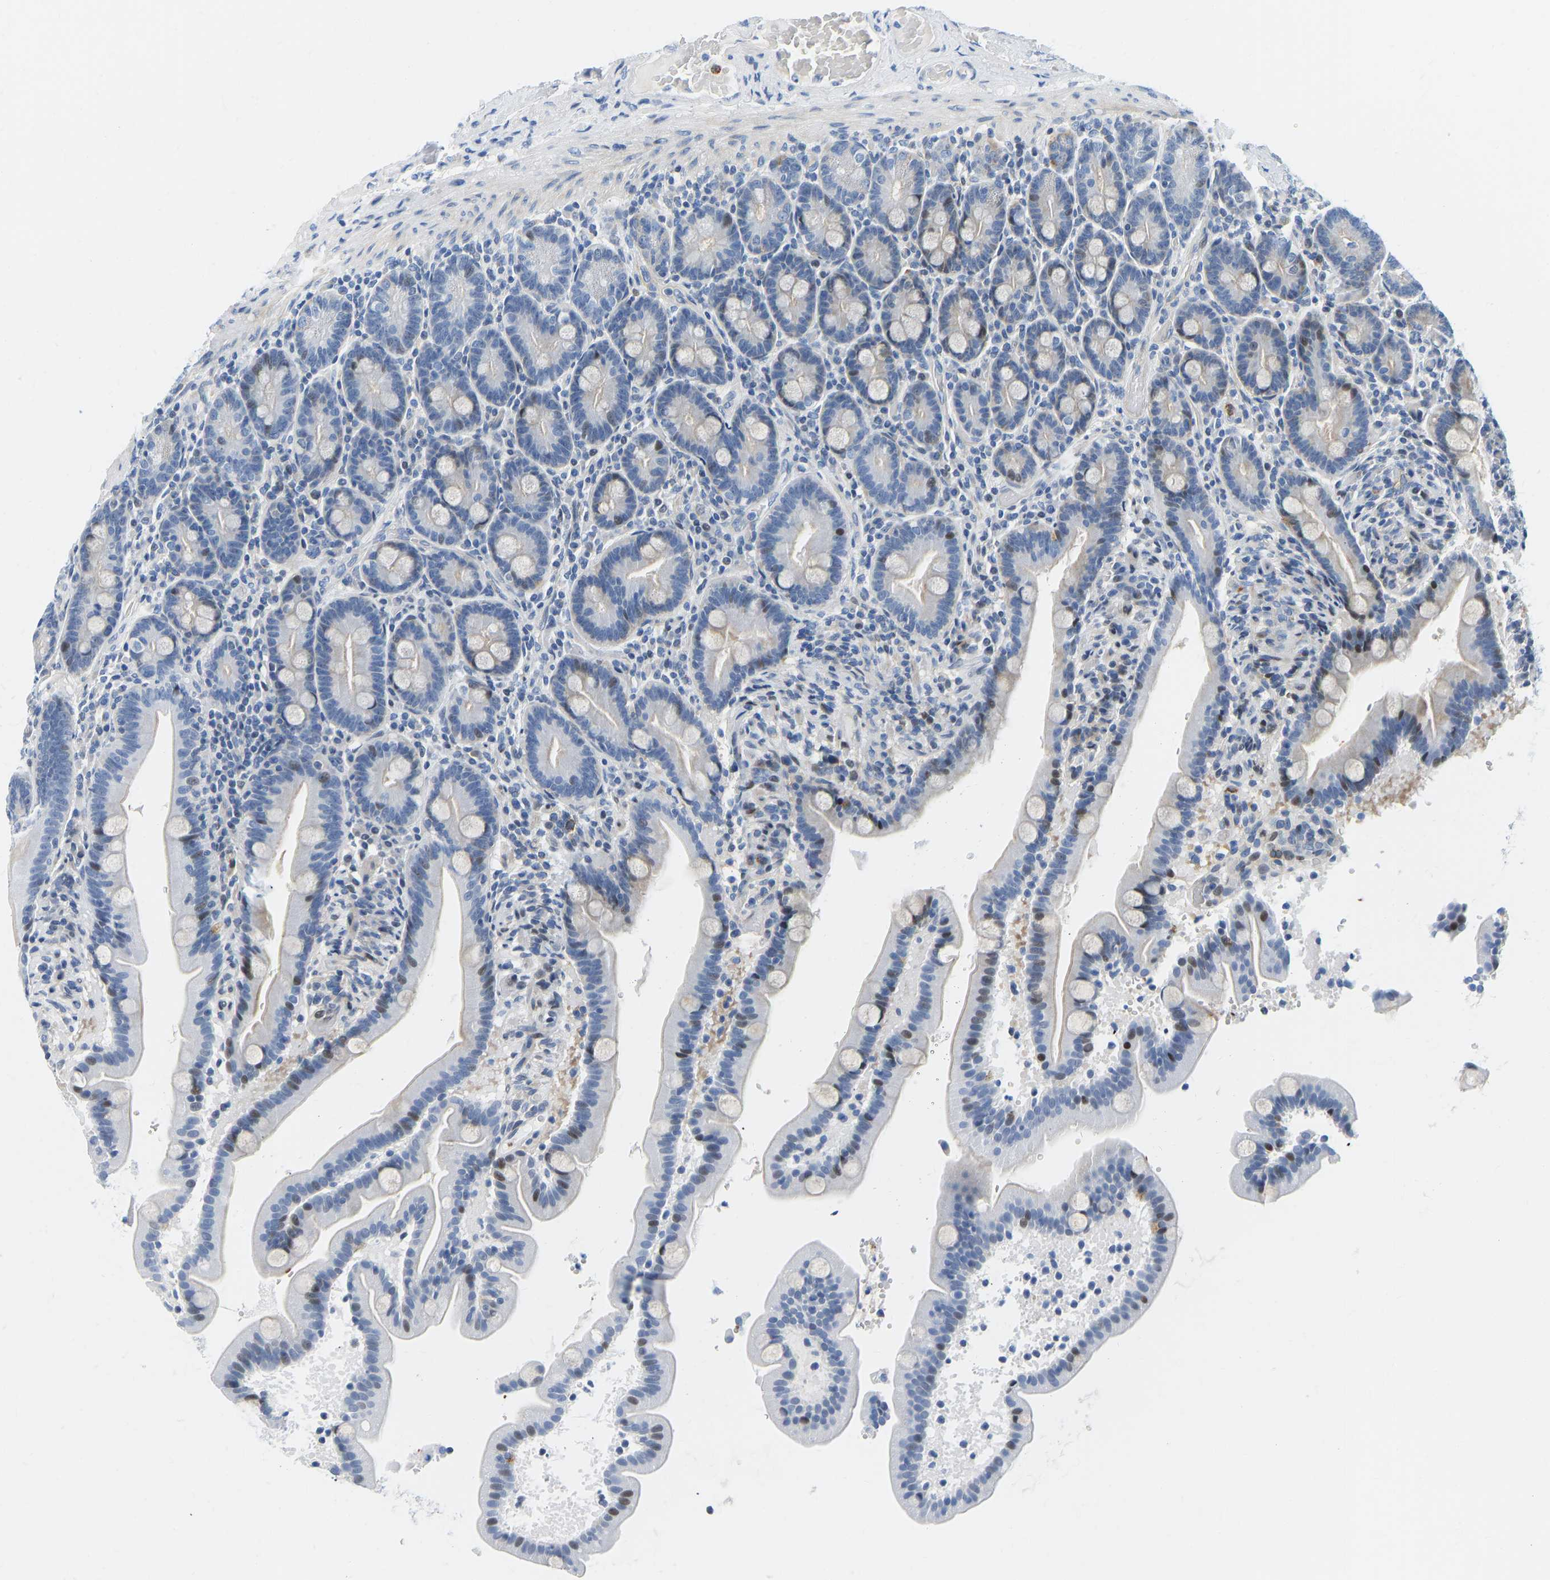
{"staining": {"intensity": "moderate", "quantity": "<25%", "location": "cytoplasmic/membranous,nuclear"}, "tissue": "duodenum", "cell_type": "Glandular cells", "image_type": "normal", "snomed": [{"axis": "morphology", "description": "Normal tissue, NOS"}, {"axis": "topography", "description": "Duodenum"}], "caption": "Immunohistochemical staining of benign human duodenum displays moderate cytoplasmic/membranous,nuclear protein expression in about <25% of glandular cells.", "gene": "HDAC5", "patient": {"sex": "male", "age": 54}}